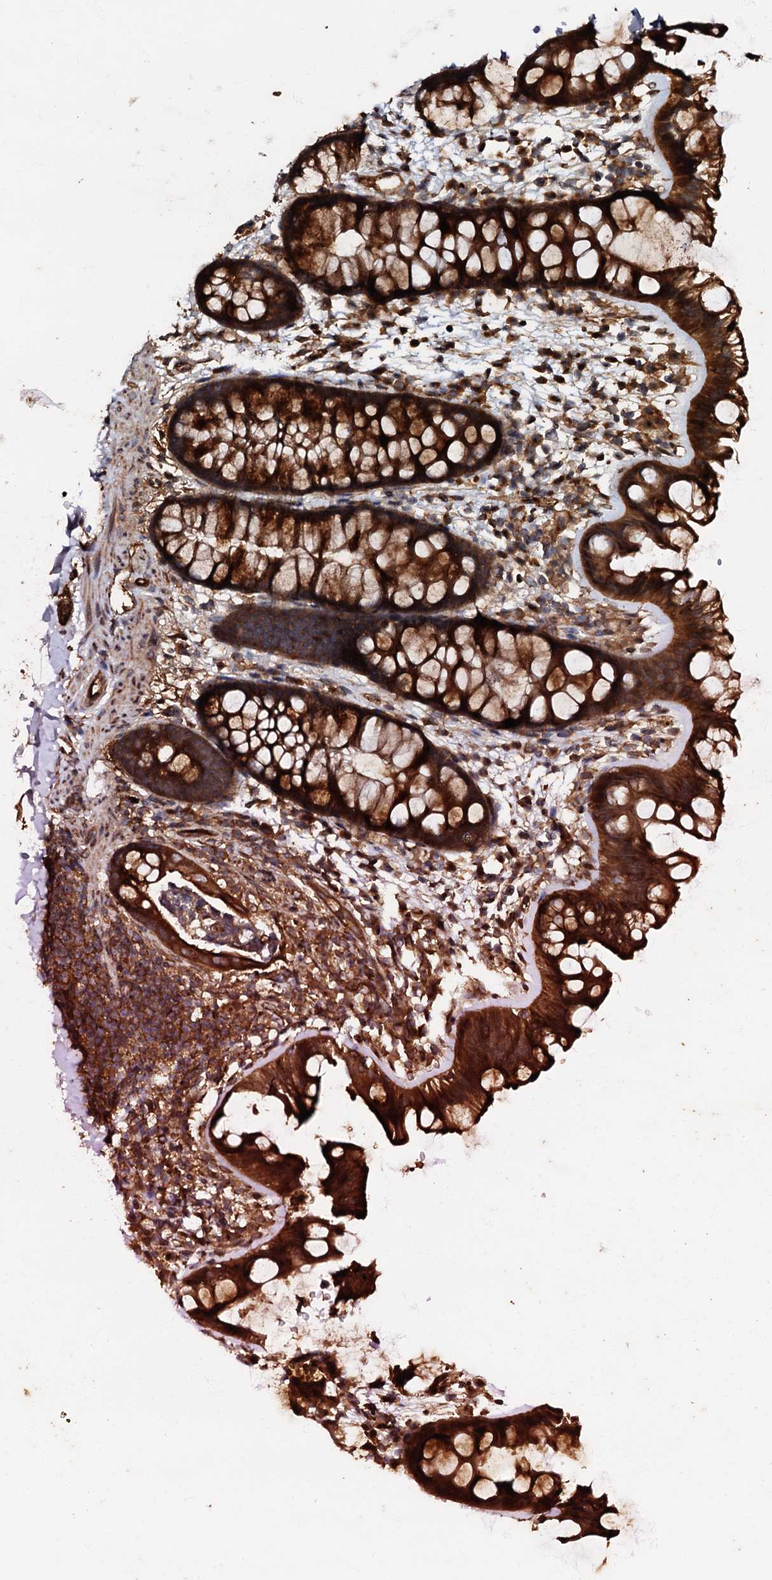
{"staining": {"intensity": "strong", "quantity": ">75%", "location": "cytoplasmic/membranous"}, "tissue": "colon", "cell_type": "Endothelial cells", "image_type": "normal", "snomed": [{"axis": "morphology", "description": "Normal tissue, NOS"}, {"axis": "topography", "description": "Colon"}], "caption": "High-magnification brightfield microscopy of unremarkable colon stained with DAB (brown) and counterstained with hematoxylin (blue). endothelial cells exhibit strong cytoplasmic/membranous positivity is appreciated in about>75% of cells. Nuclei are stained in blue.", "gene": "BLOC1S6", "patient": {"sex": "female", "age": 62}}